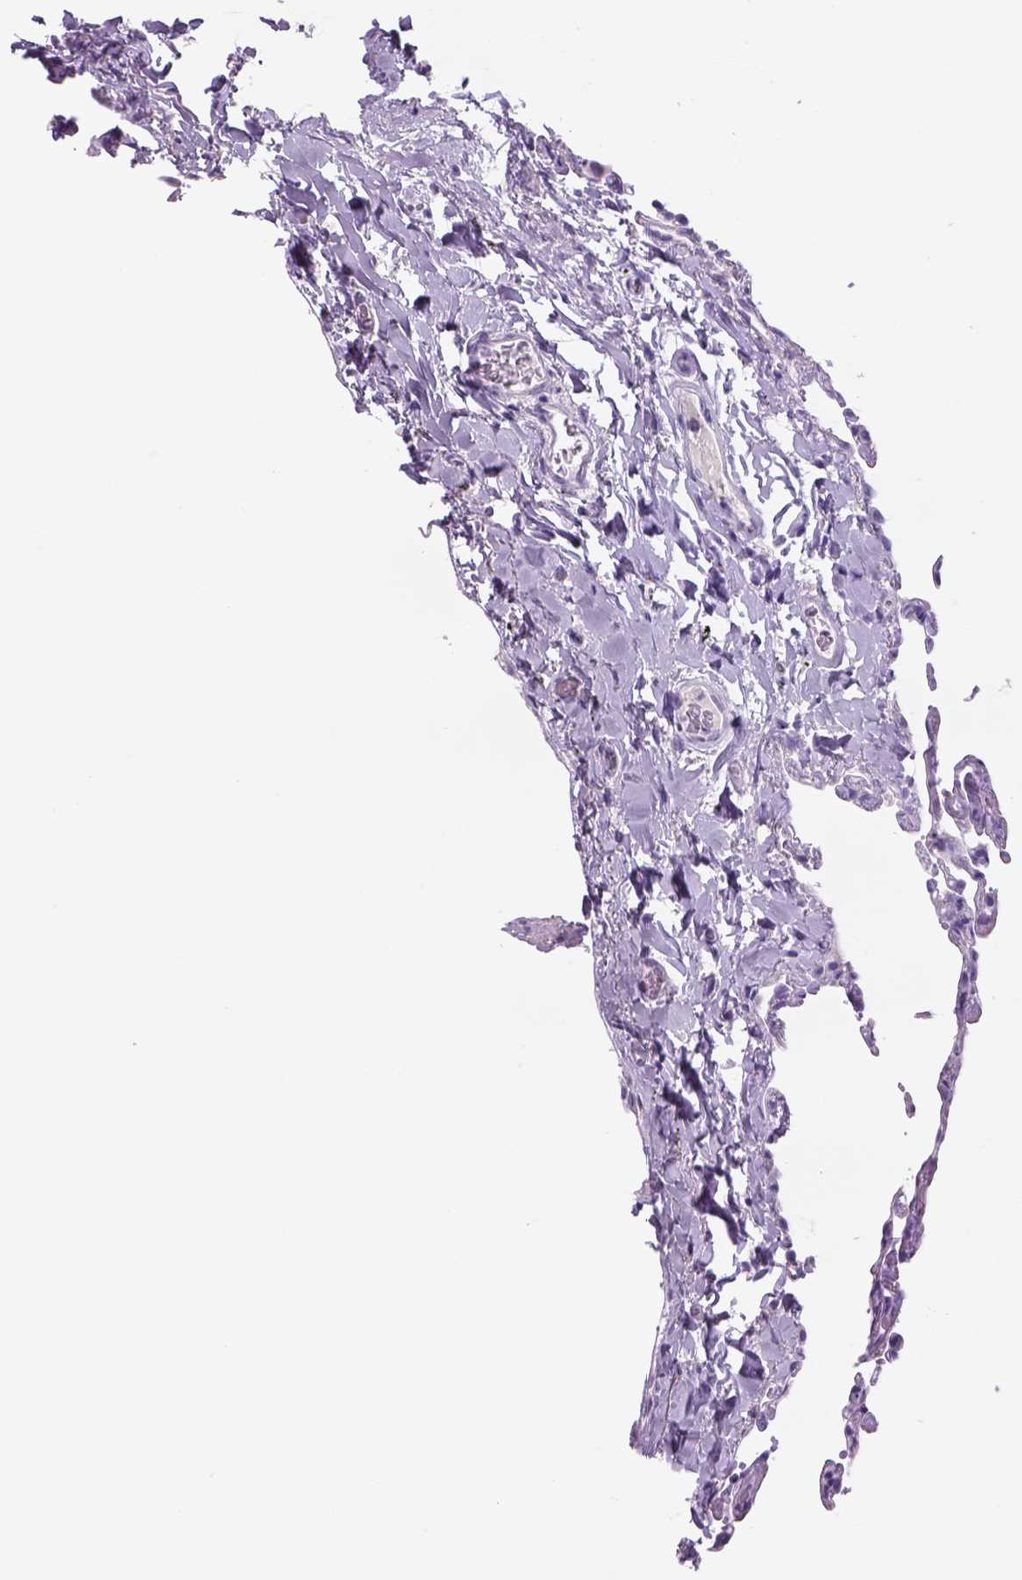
{"staining": {"intensity": "negative", "quantity": "none", "location": "none"}, "tissue": "lung", "cell_type": "Alveolar cells", "image_type": "normal", "snomed": [{"axis": "morphology", "description": "Normal tissue, NOS"}, {"axis": "topography", "description": "Lung"}], "caption": "Alveolar cells show no significant protein positivity in normal lung. (Immunohistochemistry, brightfield microscopy, high magnification).", "gene": "TENM4", "patient": {"sex": "female", "age": 57}}